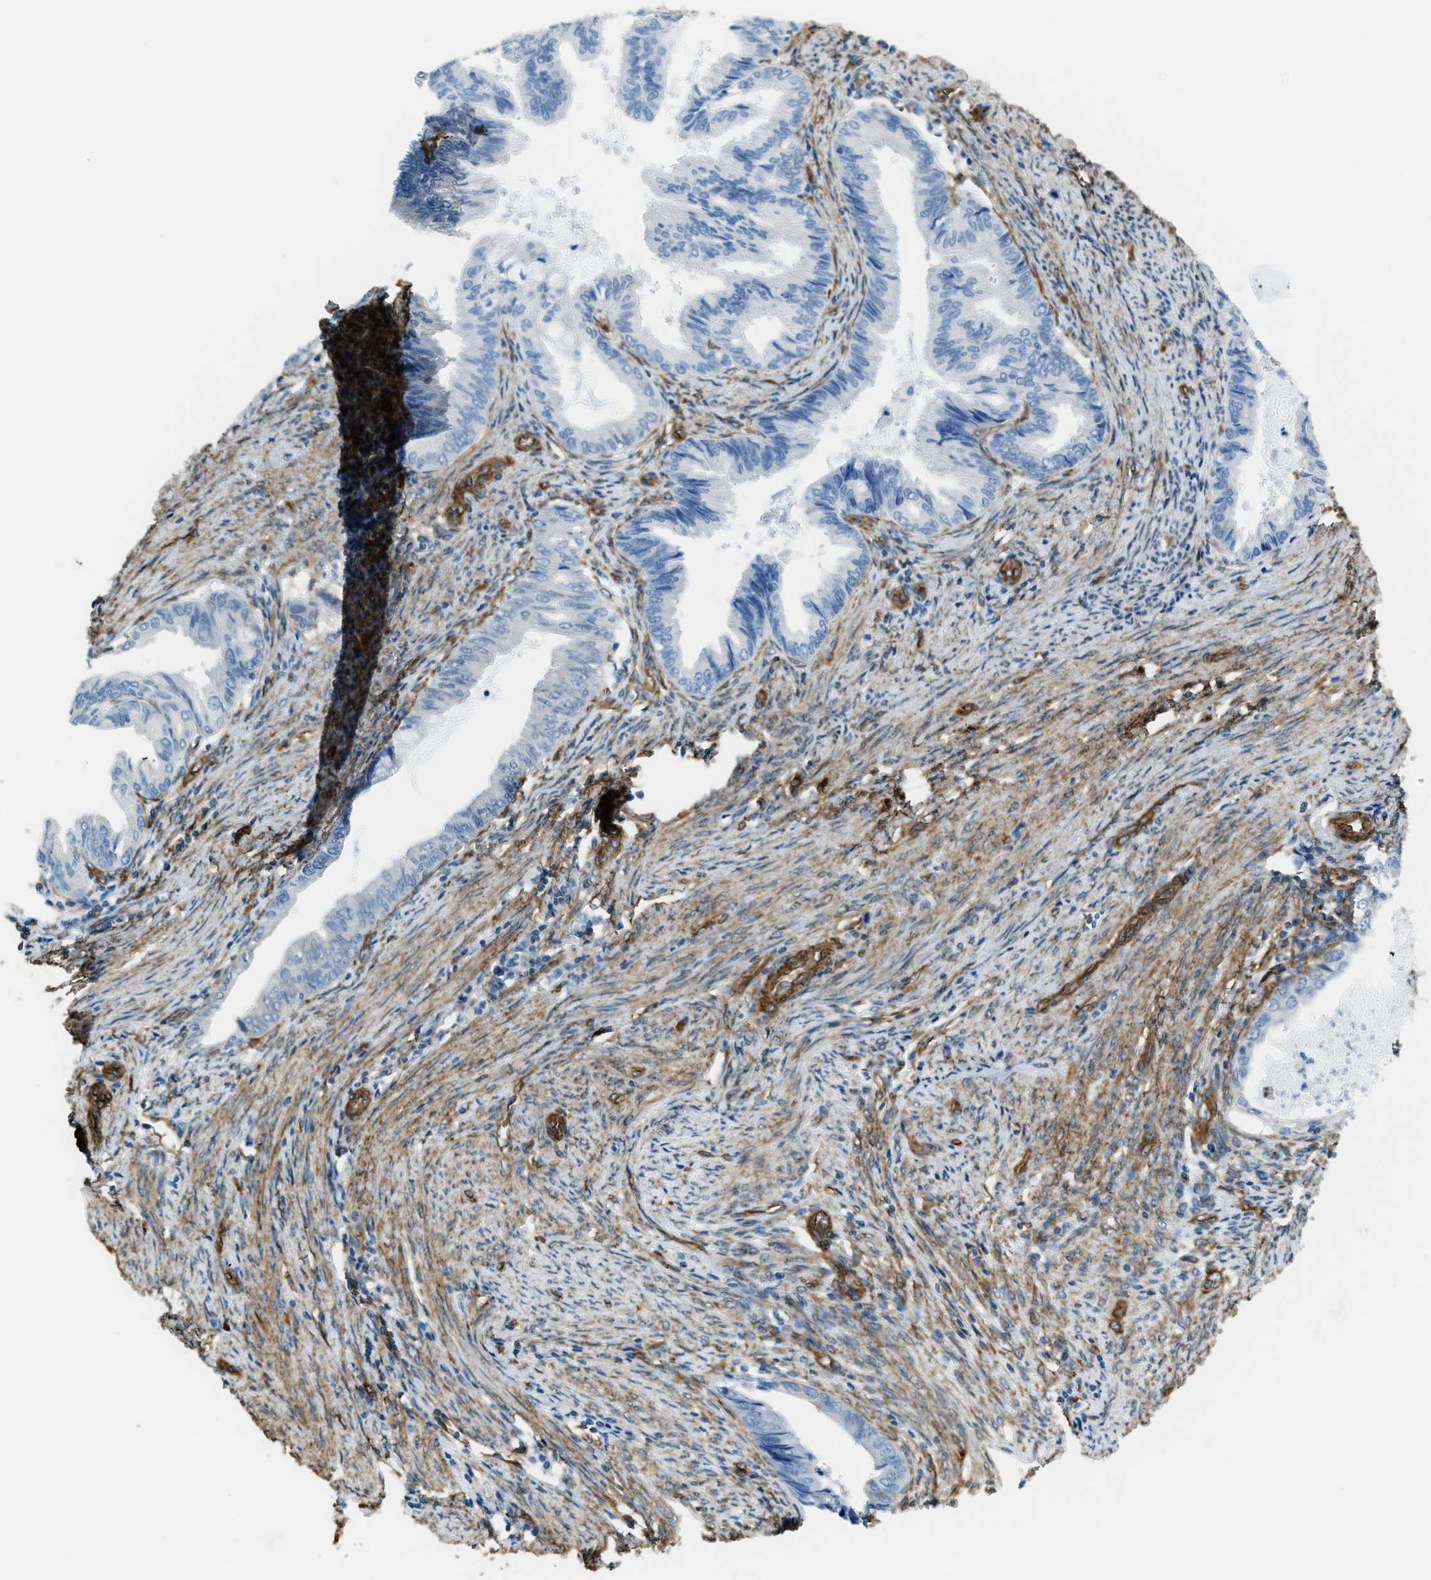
{"staining": {"intensity": "negative", "quantity": "none", "location": "none"}, "tissue": "endometrial cancer", "cell_type": "Tumor cells", "image_type": "cancer", "snomed": [{"axis": "morphology", "description": "Adenocarcinoma, NOS"}, {"axis": "topography", "description": "Endometrium"}], "caption": "Tumor cells are negative for protein expression in human adenocarcinoma (endometrial). (DAB (3,3'-diaminobenzidine) IHC with hematoxylin counter stain).", "gene": "TMEM43", "patient": {"sex": "female", "age": 86}}